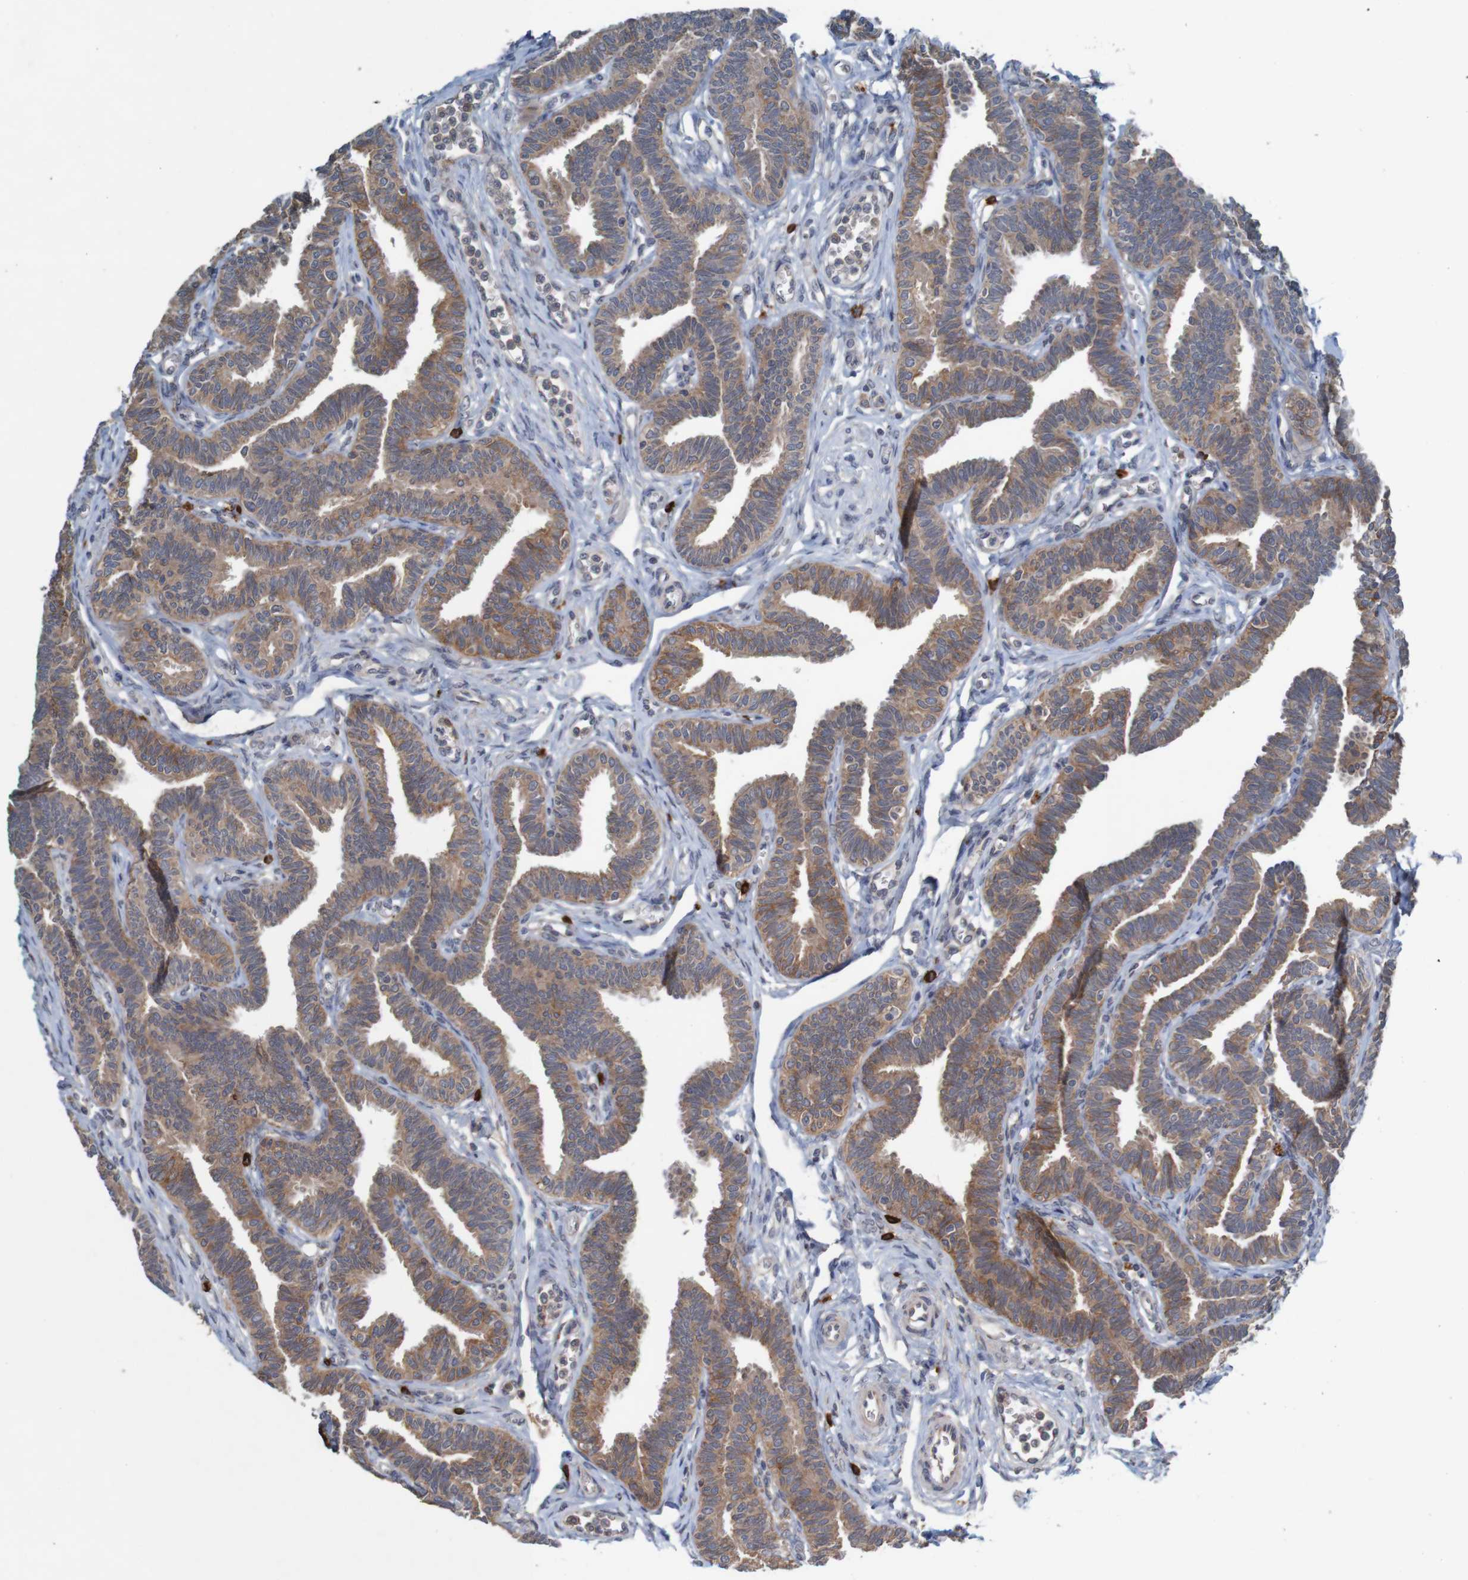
{"staining": {"intensity": "moderate", "quantity": ">75%", "location": "cytoplasmic/membranous"}, "tissue": "fallopian tube", "cell_type": "Glandular cells", "image_type": "normal", "snomed": [{"axis": "morphology", "description": "Normal tissue, NOS"}, {"axis": "topography", "description": "Fallopian tube"}, {"axis": "topography", "description": "Ovary"}], "caption": "Immunohistochemical staining of normal human fallopian tube demonstrates moderate cytoplasmic/membranous protein expression in about >75% of glandular cells.", "gene": "B3GAT2", "patient": {"sex": "female", "age": 23}}